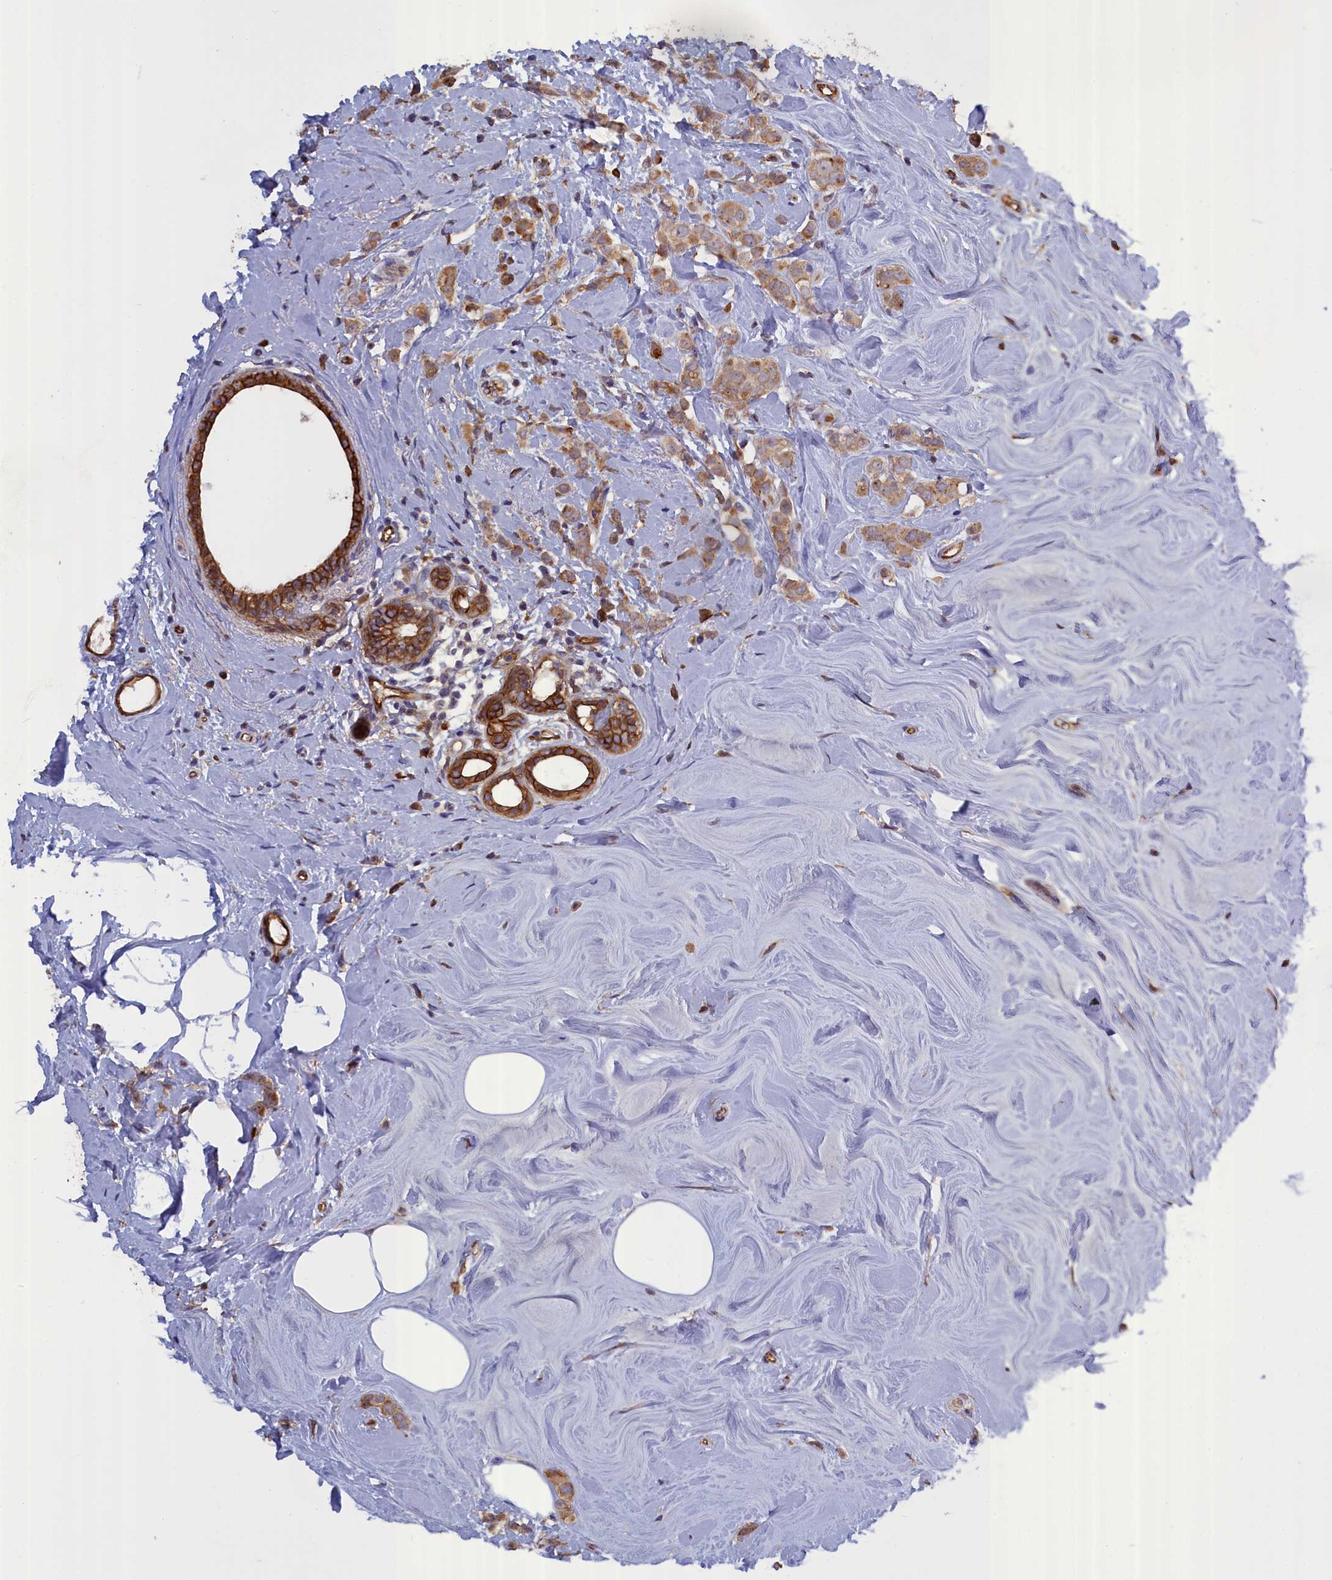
{"staining": {"intensity": "moderate", "quantity": ">75%", "location": "cytoplasmic/membranous"}, "tissue": "breast cancer", "cell_type": "Tumor cells", "image_type": "cancer", "snomed": [{"axis": "morphology", "description": "Lobular carcinoma"}, {"axis": "topography", "description": "Breast"}], "caption": "Protein staining of breast cancer (lobular carcinoma) tissue reveals moderate cytoplasmic/membranous staining in about >75% of tumor cells.", "gene": "COL19A1", "patient": {"sex": "female", "age": 47}}